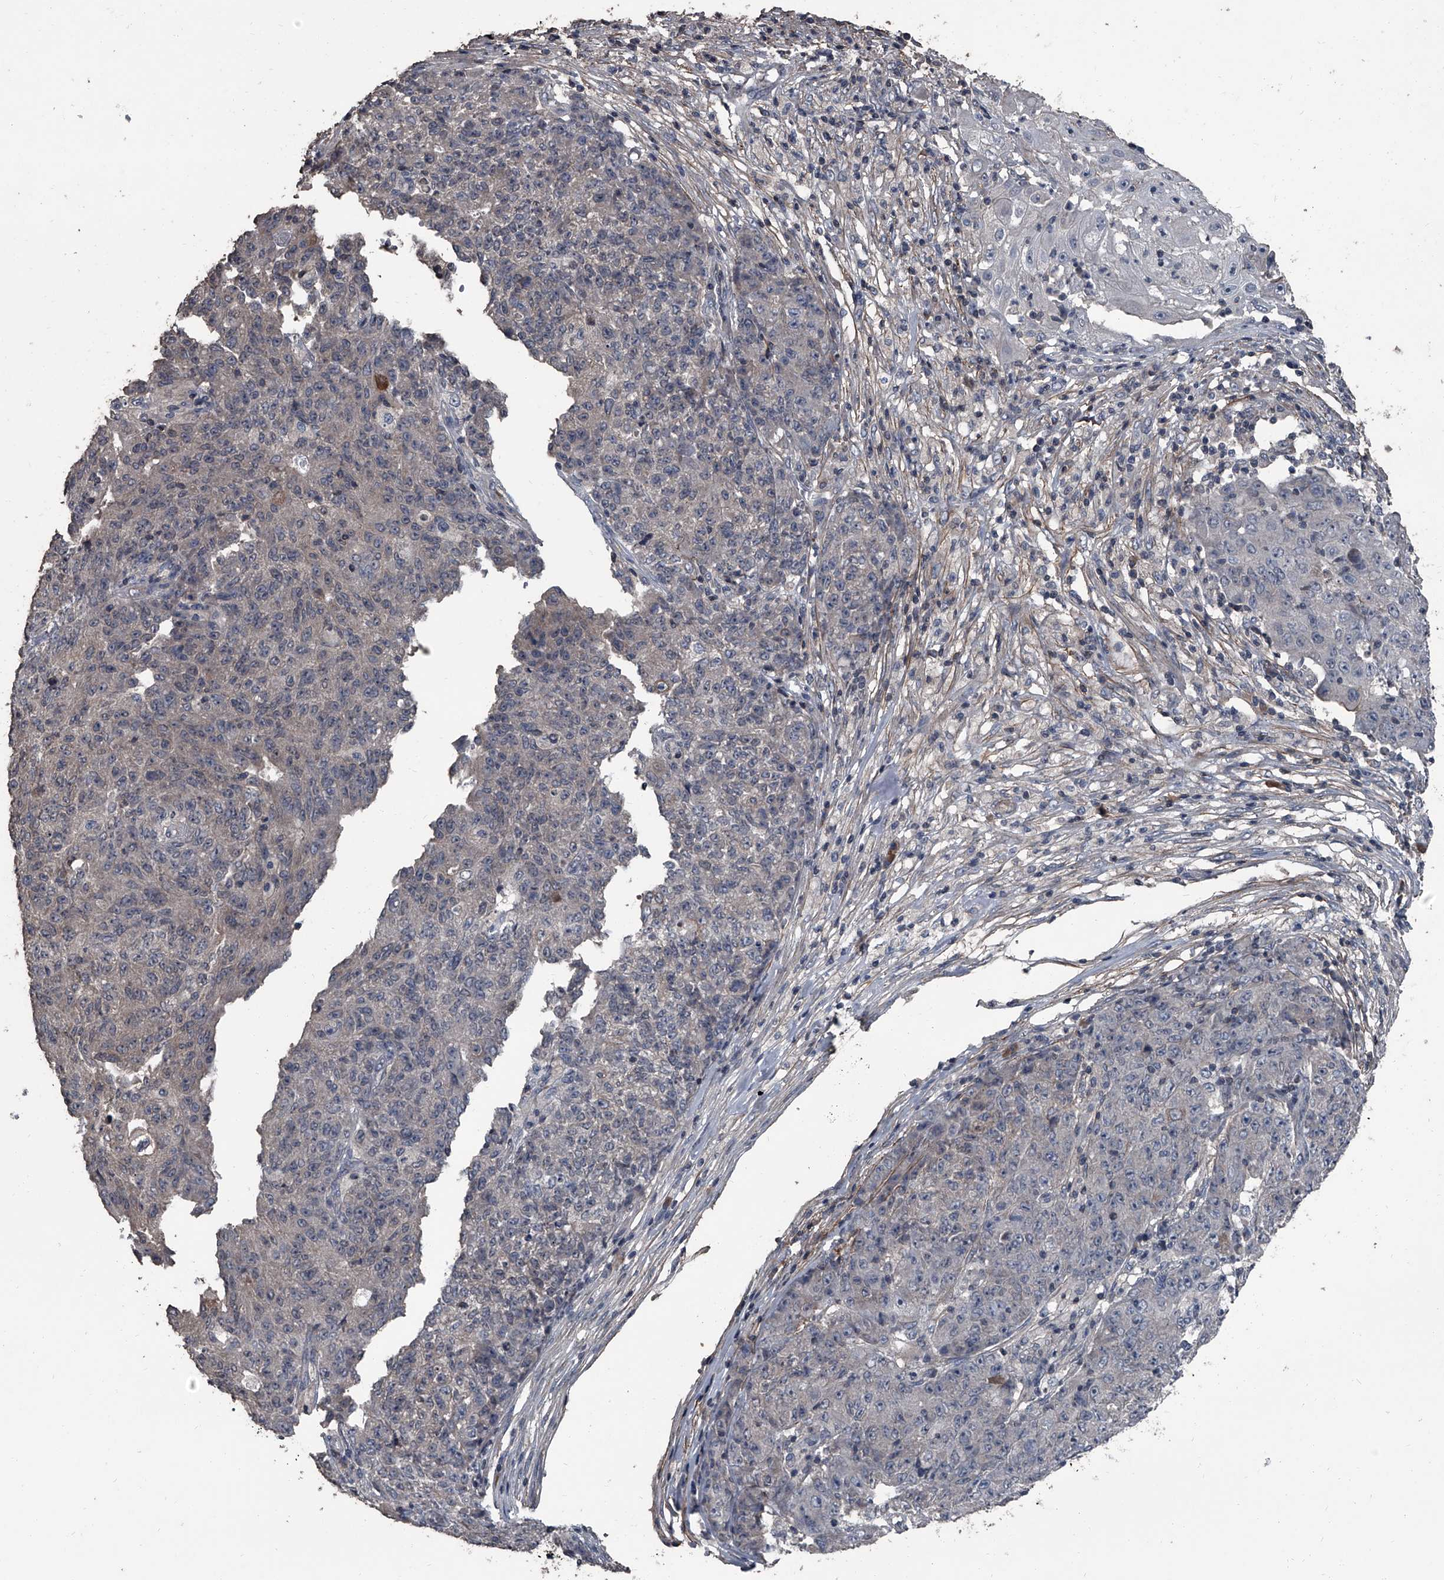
{"staining": {"intensity": "moderate", "quantity": "<25%", "location": "cytoplasmic/membranous"}, "tissue": "ovarian cancer", "cell_type": "Tumor cells", "image_type": "cancer", "snomed": [{"axis": "morphology", "description": "Carcinoma, endometroid"}, {"axis": "topography", "description": "Ovary"}], "caption": "A histopathology image of human ovarian endometroid carcinoma stained for a protein exhibits moderate cytoplasmic/membranous brown staining in tumor cells.", "gene": "OARD1", "patient": {"sex": "female", "age": 42}}